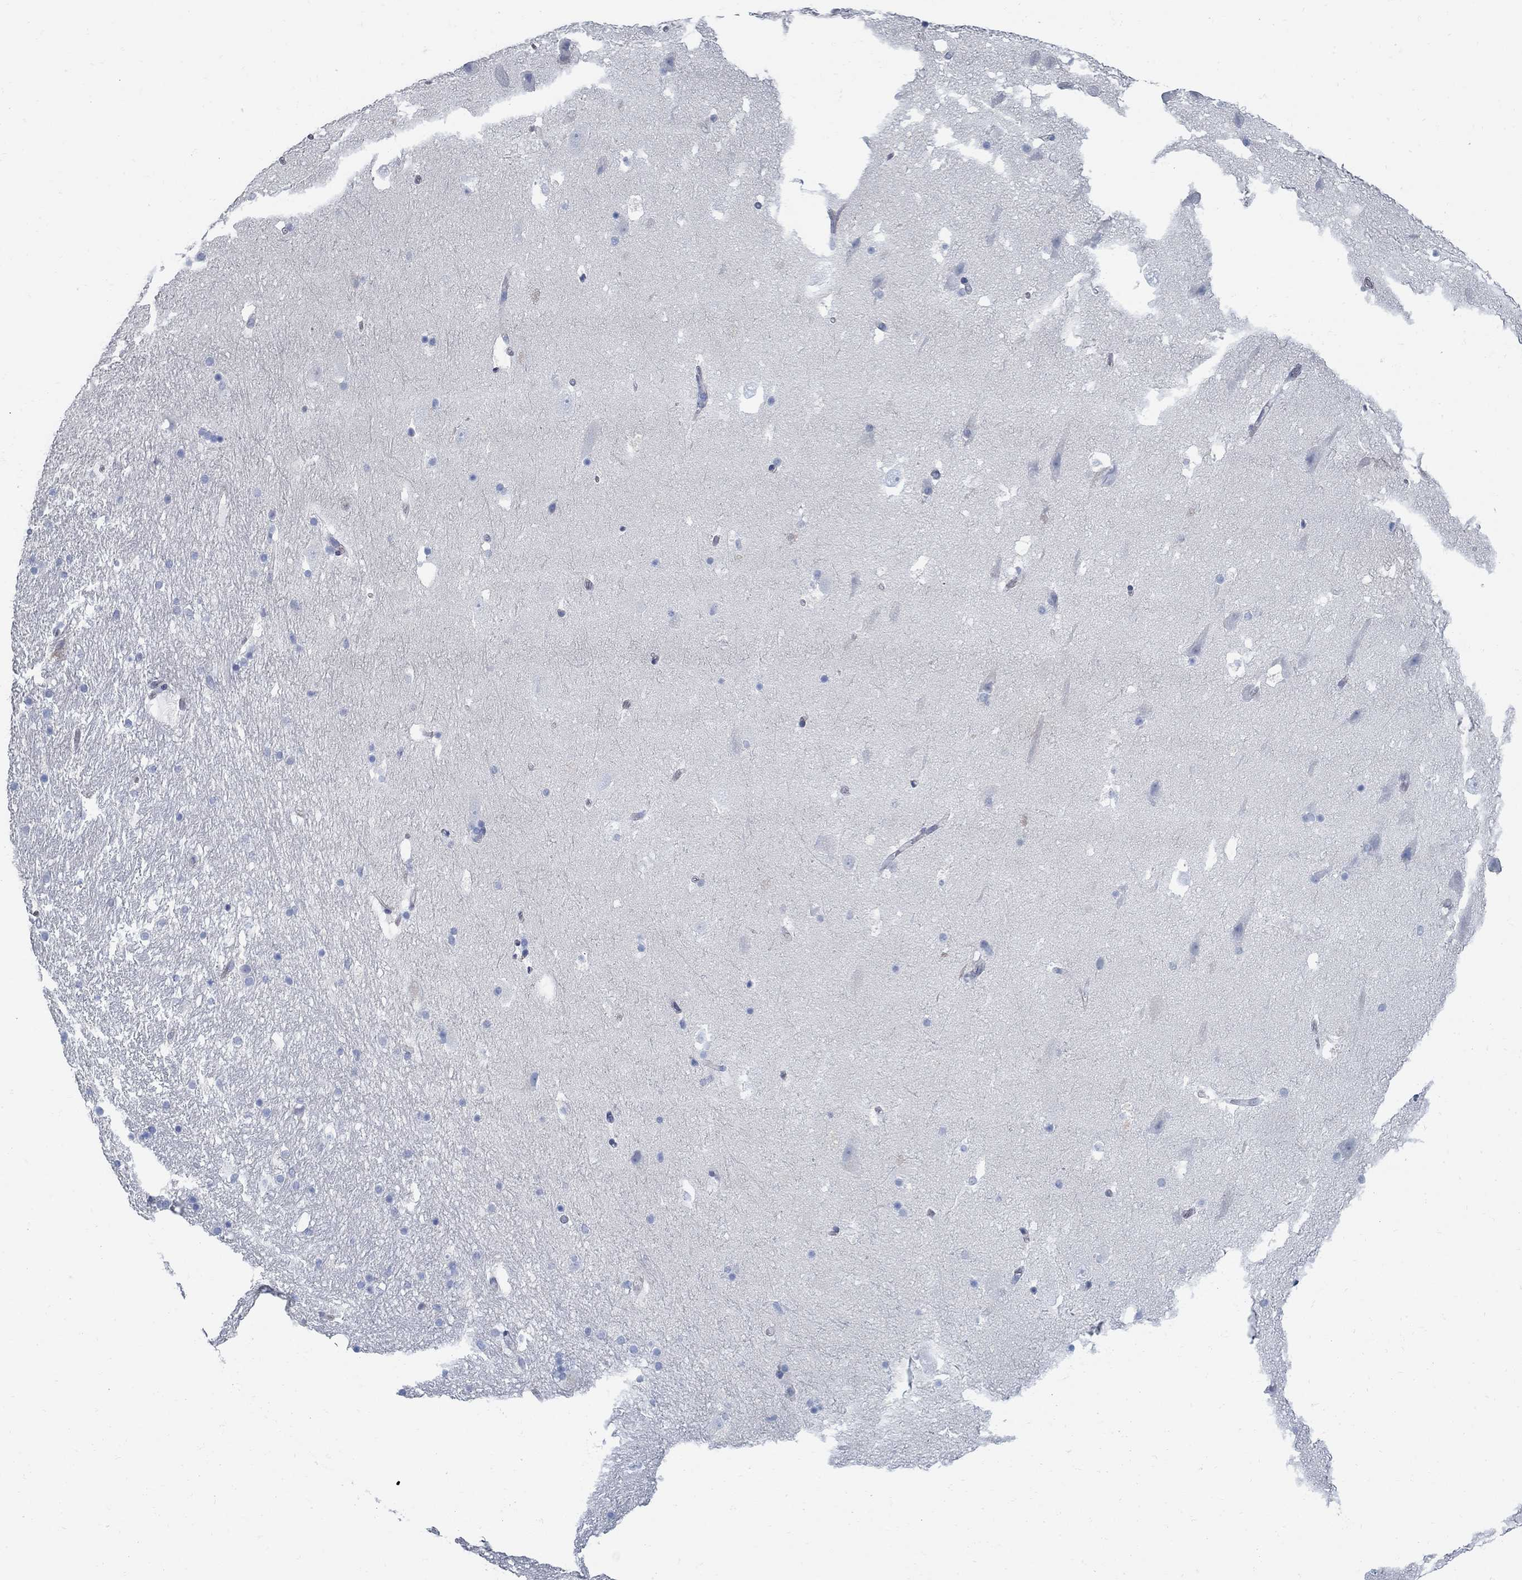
{"staining": {"intensity": "negative", "quantity": "none", "location": "none"}, "tissue": "hippocampus", "cell_type": "Glial cells", "image_type": "normal", "snomed": [{"axis": "morphology", "description": "Normal tissue, NOS"}, {"axis": "topography", "description": "Hippocampus"}], "caption": "Immunohistochemistry (IHC) micrograph of normal human hippocampus stained for a protein (brown), which shows no positivity in glial cells.", "gene": "C15orf39", "patient": {"sex": "male", "age": 51}}